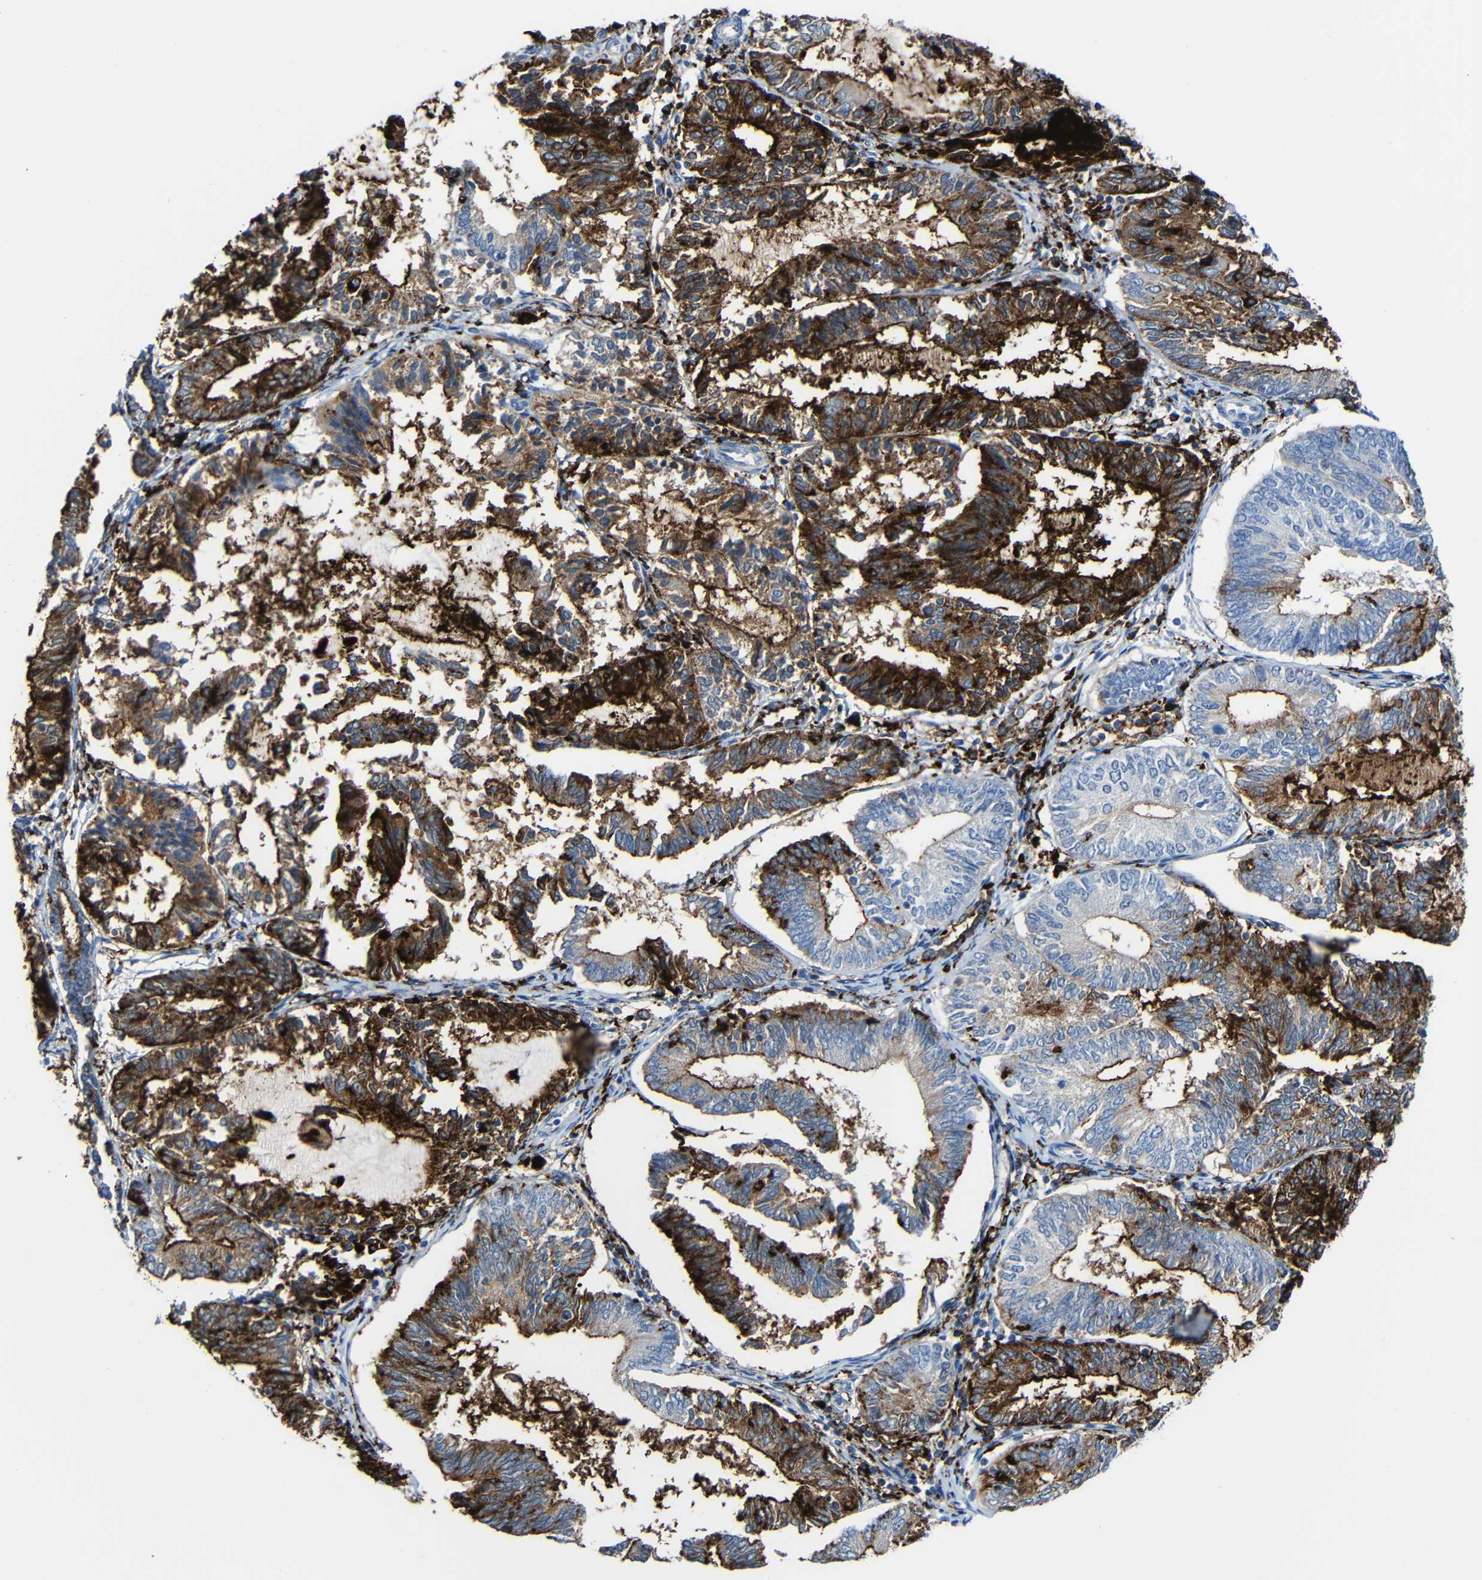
{"staining": {"intensity": "strong", "quantity": ">75%", "location": "cytoplasmic/membranous"}, "tissue": "endometrial cancer", "cell_type": "Tumor cells", "image_type": "cancer", "snomed": [{"axis": "morphology", "description": "Adenocarcinoma, NOS"}, {"axis": "topography", "description": "Endometrium"}], "caption": "Human adenocarcinoma (endometrial) stained with a protein marker exhibits strong staining in tumor cells.", "gene": "HLA-DMA", "patient": {"sex": "female", "age": 81}}